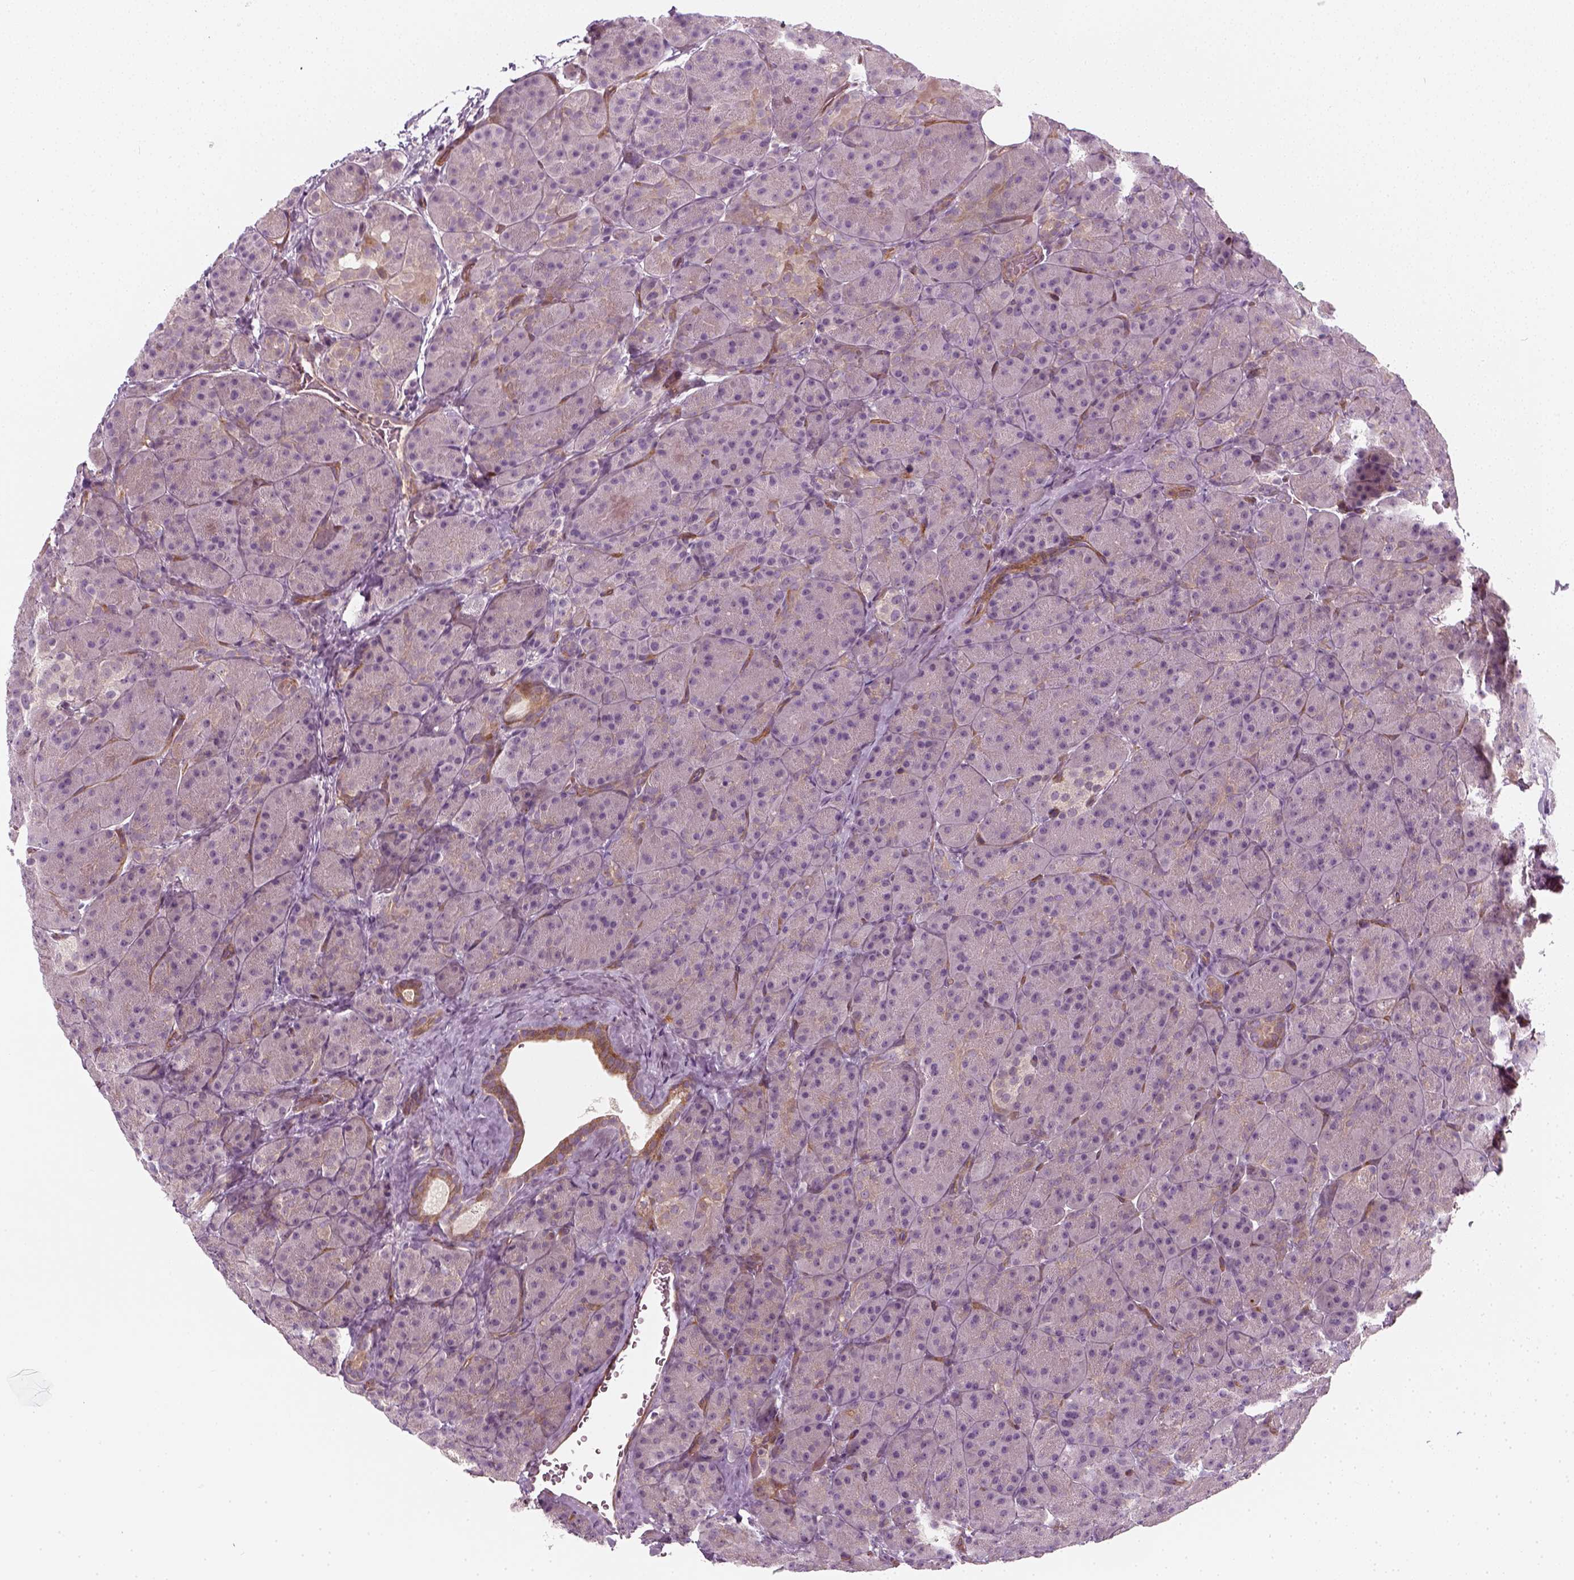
{"staining": {"intensity": "negative", "quantity": "none", "location": "none"}, "tissue": "pancreas", "cell_type": "Exocrine glandular cells", "image_type": "normal", "snomed": [{"axis": "morphology", "description": "Normal tissue, NOS"}, {"axis": "topography", "description": "Pancreas"}], "caption": "Micrograph shows no significant protein staining in exocrine glandular cells of unremarkable pancreas.", "gene": "DNASE1L1", "patient": {"sex": "male", "age": 57}}